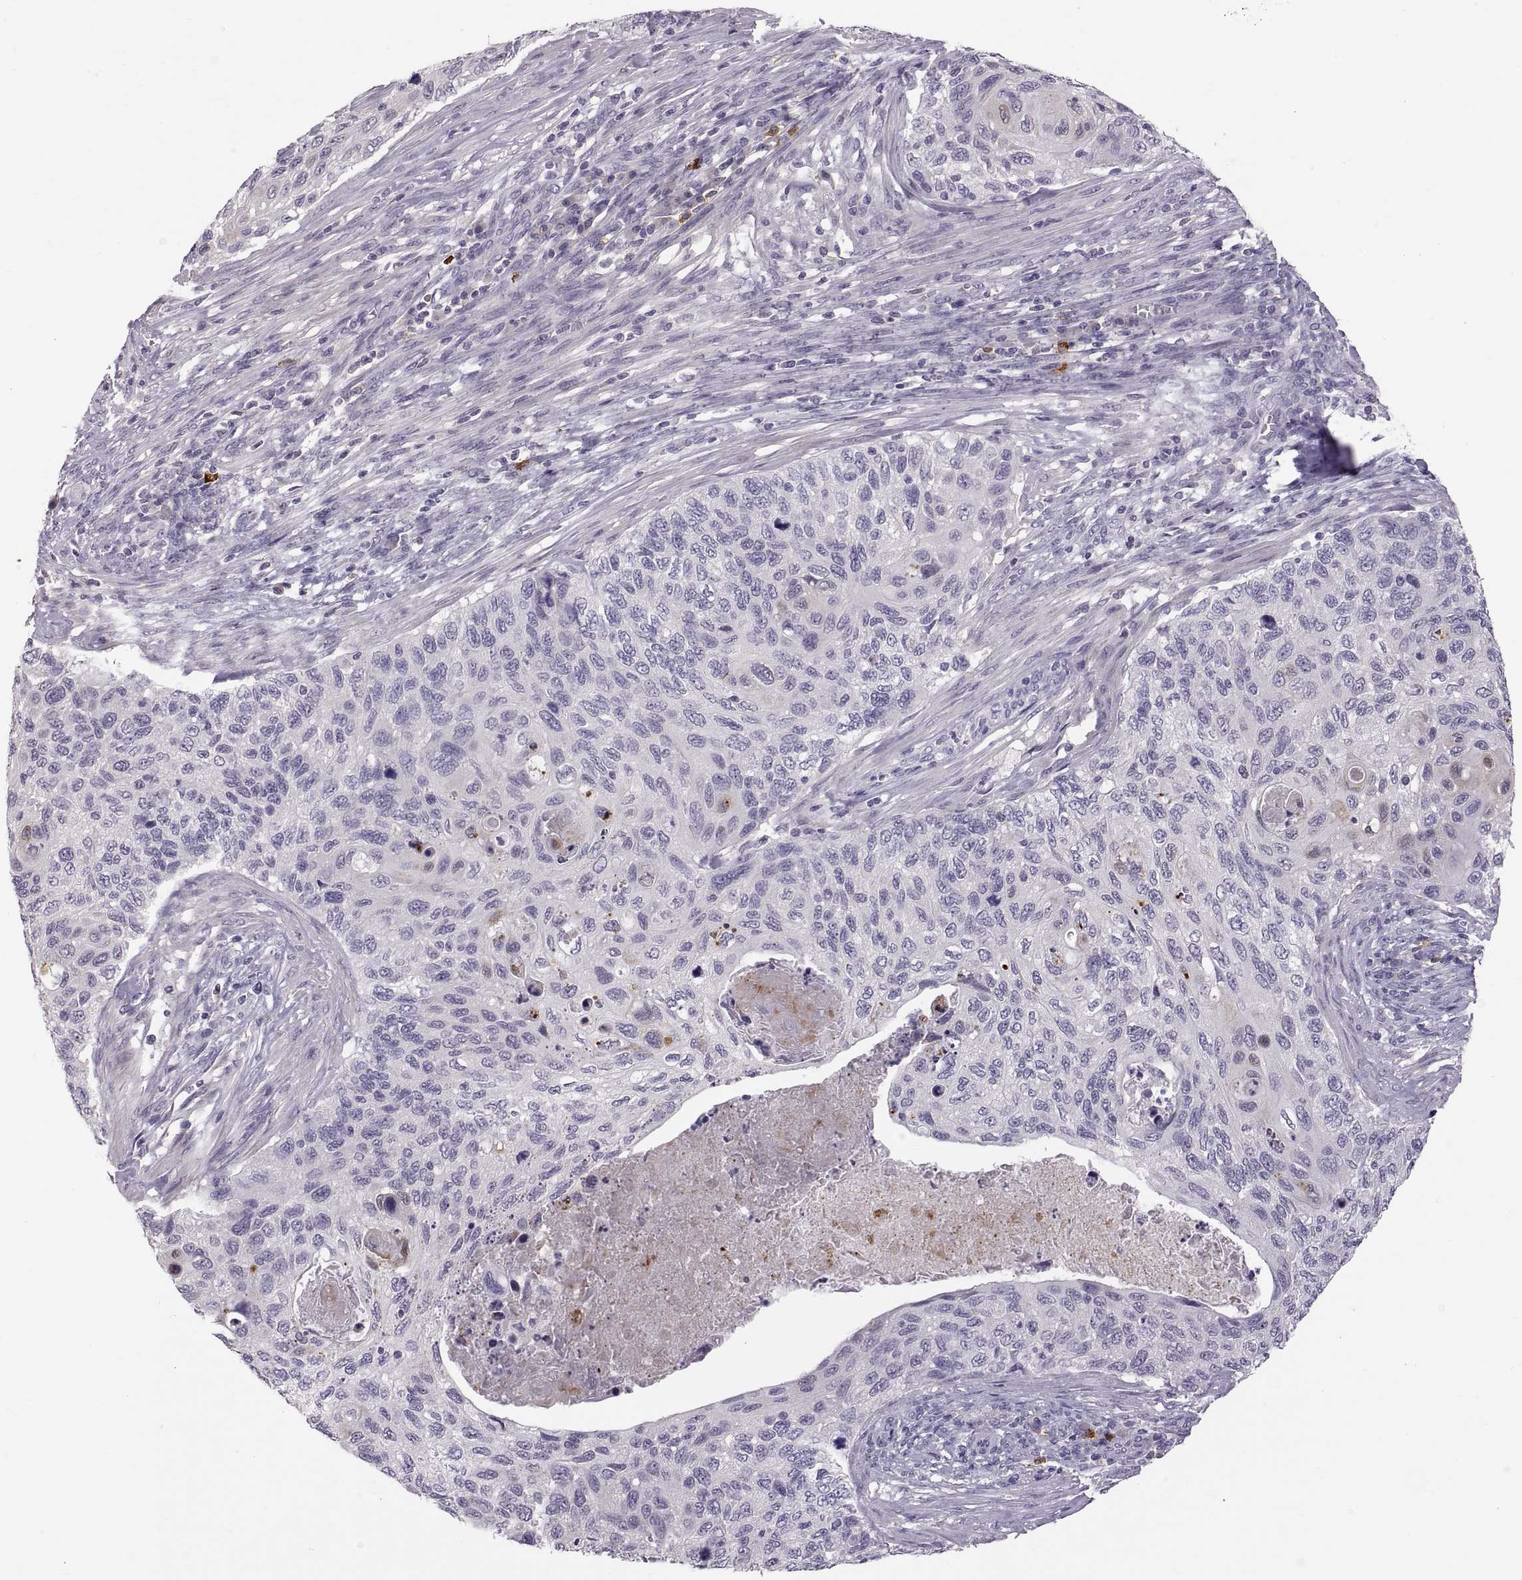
{"staining": {"intensity": "negative", "quantity": "none", "location": "none"}, "tissue": "cervical cancer", "cell_type": "Tumor cells", "image_type": "cancer", "snomed": [{"axis": "morphology", "description": "Squamous cell carcinoma, NOS"}, {"axis": "topography", "description": "Cervix"}], "caption": "Immunohistochemistry (IHC) of cervical squamous cell carcinoma demonstrates no positivity in tumor cells.", "gene": "WFDC8", "patient": {"sex": "female", "age": 70}}